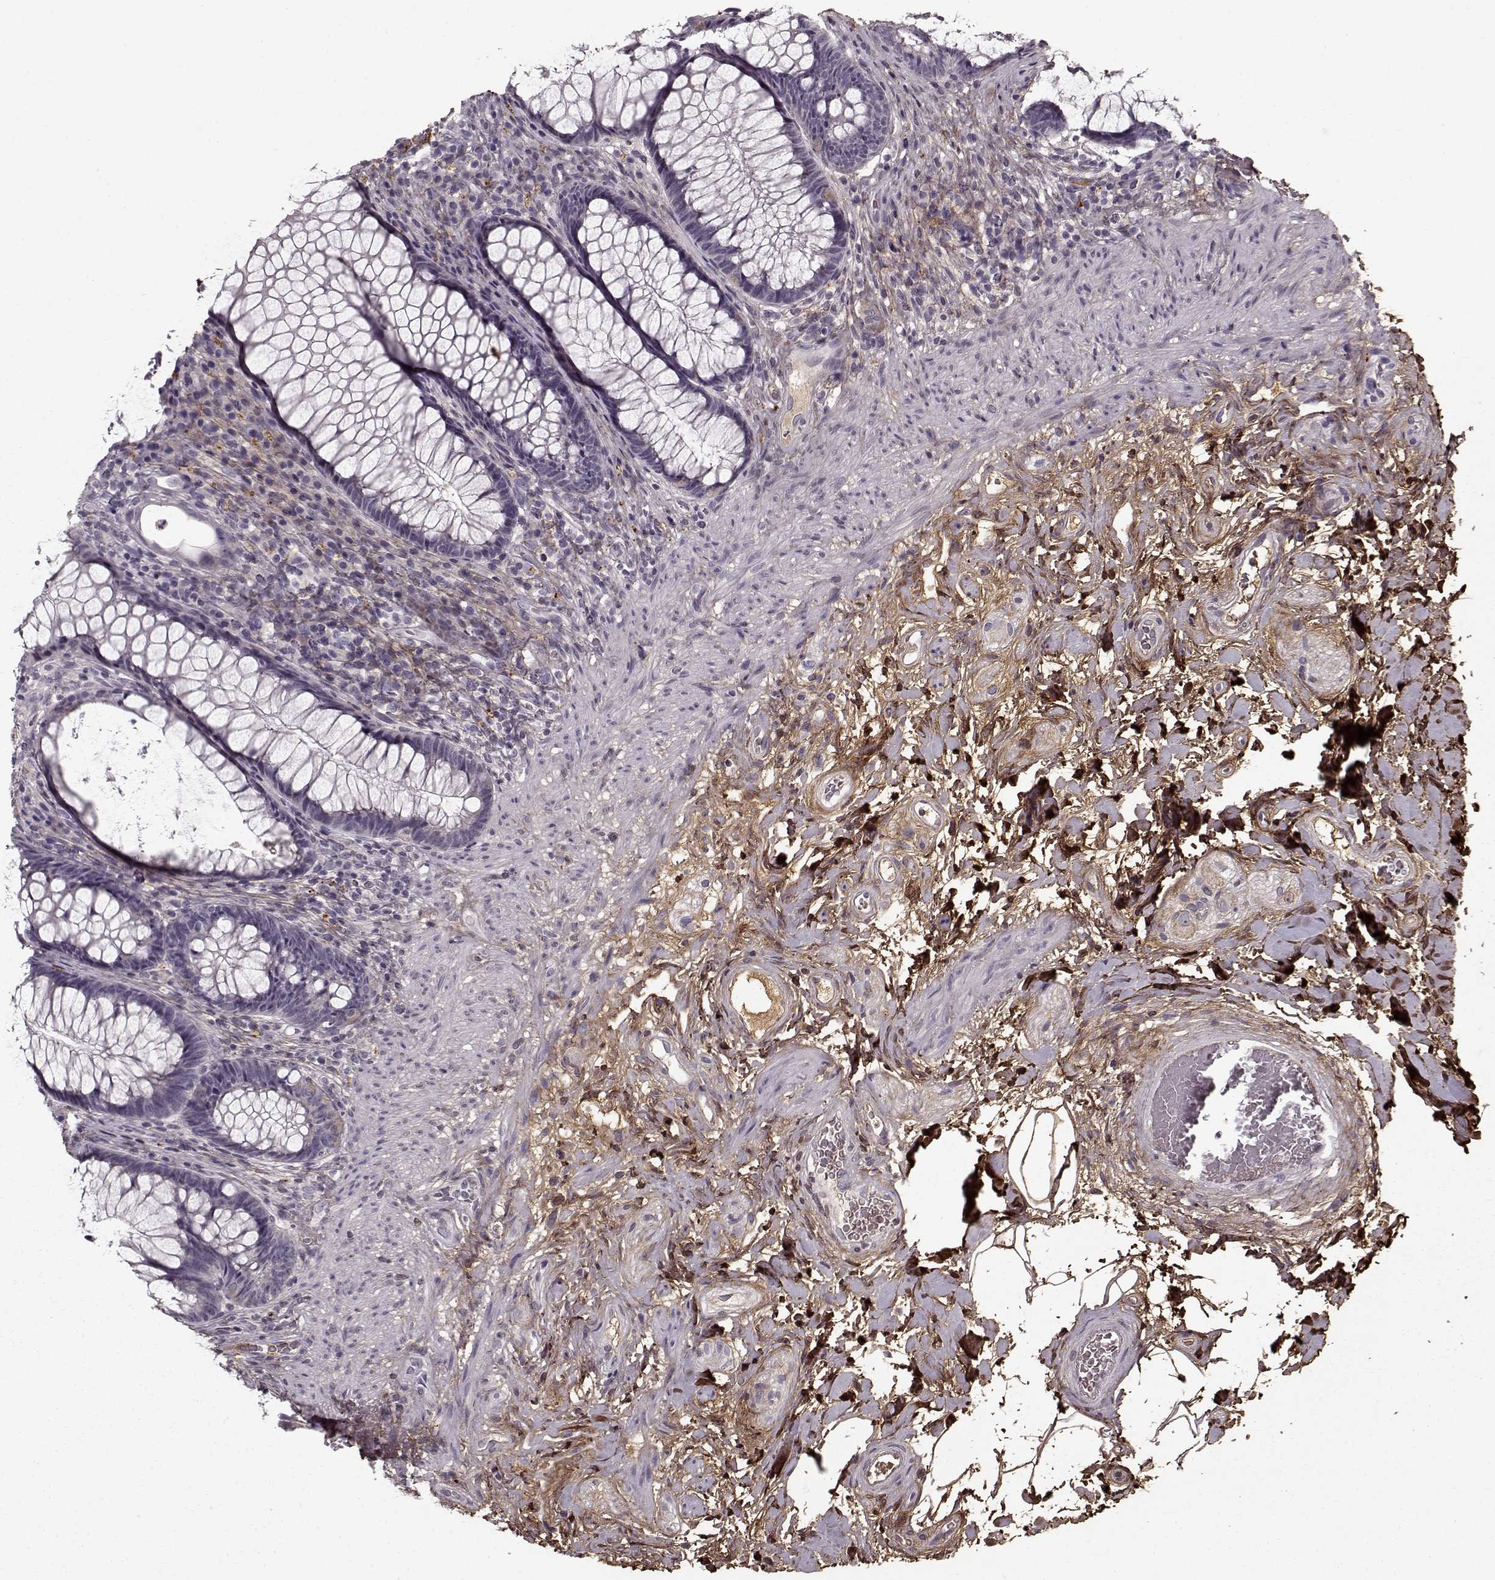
{"staining": {"intensity": "negative", "quantity": "none", "location": "none"}, "tissue": "rectum", "cell_type": "Glandular cells", "image_type": "normal", "snomed": [{"axis": "morphology", "description": "Normal tissue, NOS"}, {"axis": "topography", "description": "Smooth muscle"}, {"axis": "topography", "description": "Rectum"}], "caption": "Immunohistochemistry histopathology image of normal rectum: human rectum stained with DAB reveals no significant protein staining in glandular cells.", "gene": "LUM", "patient": {"sex": "male", "age": 53}}